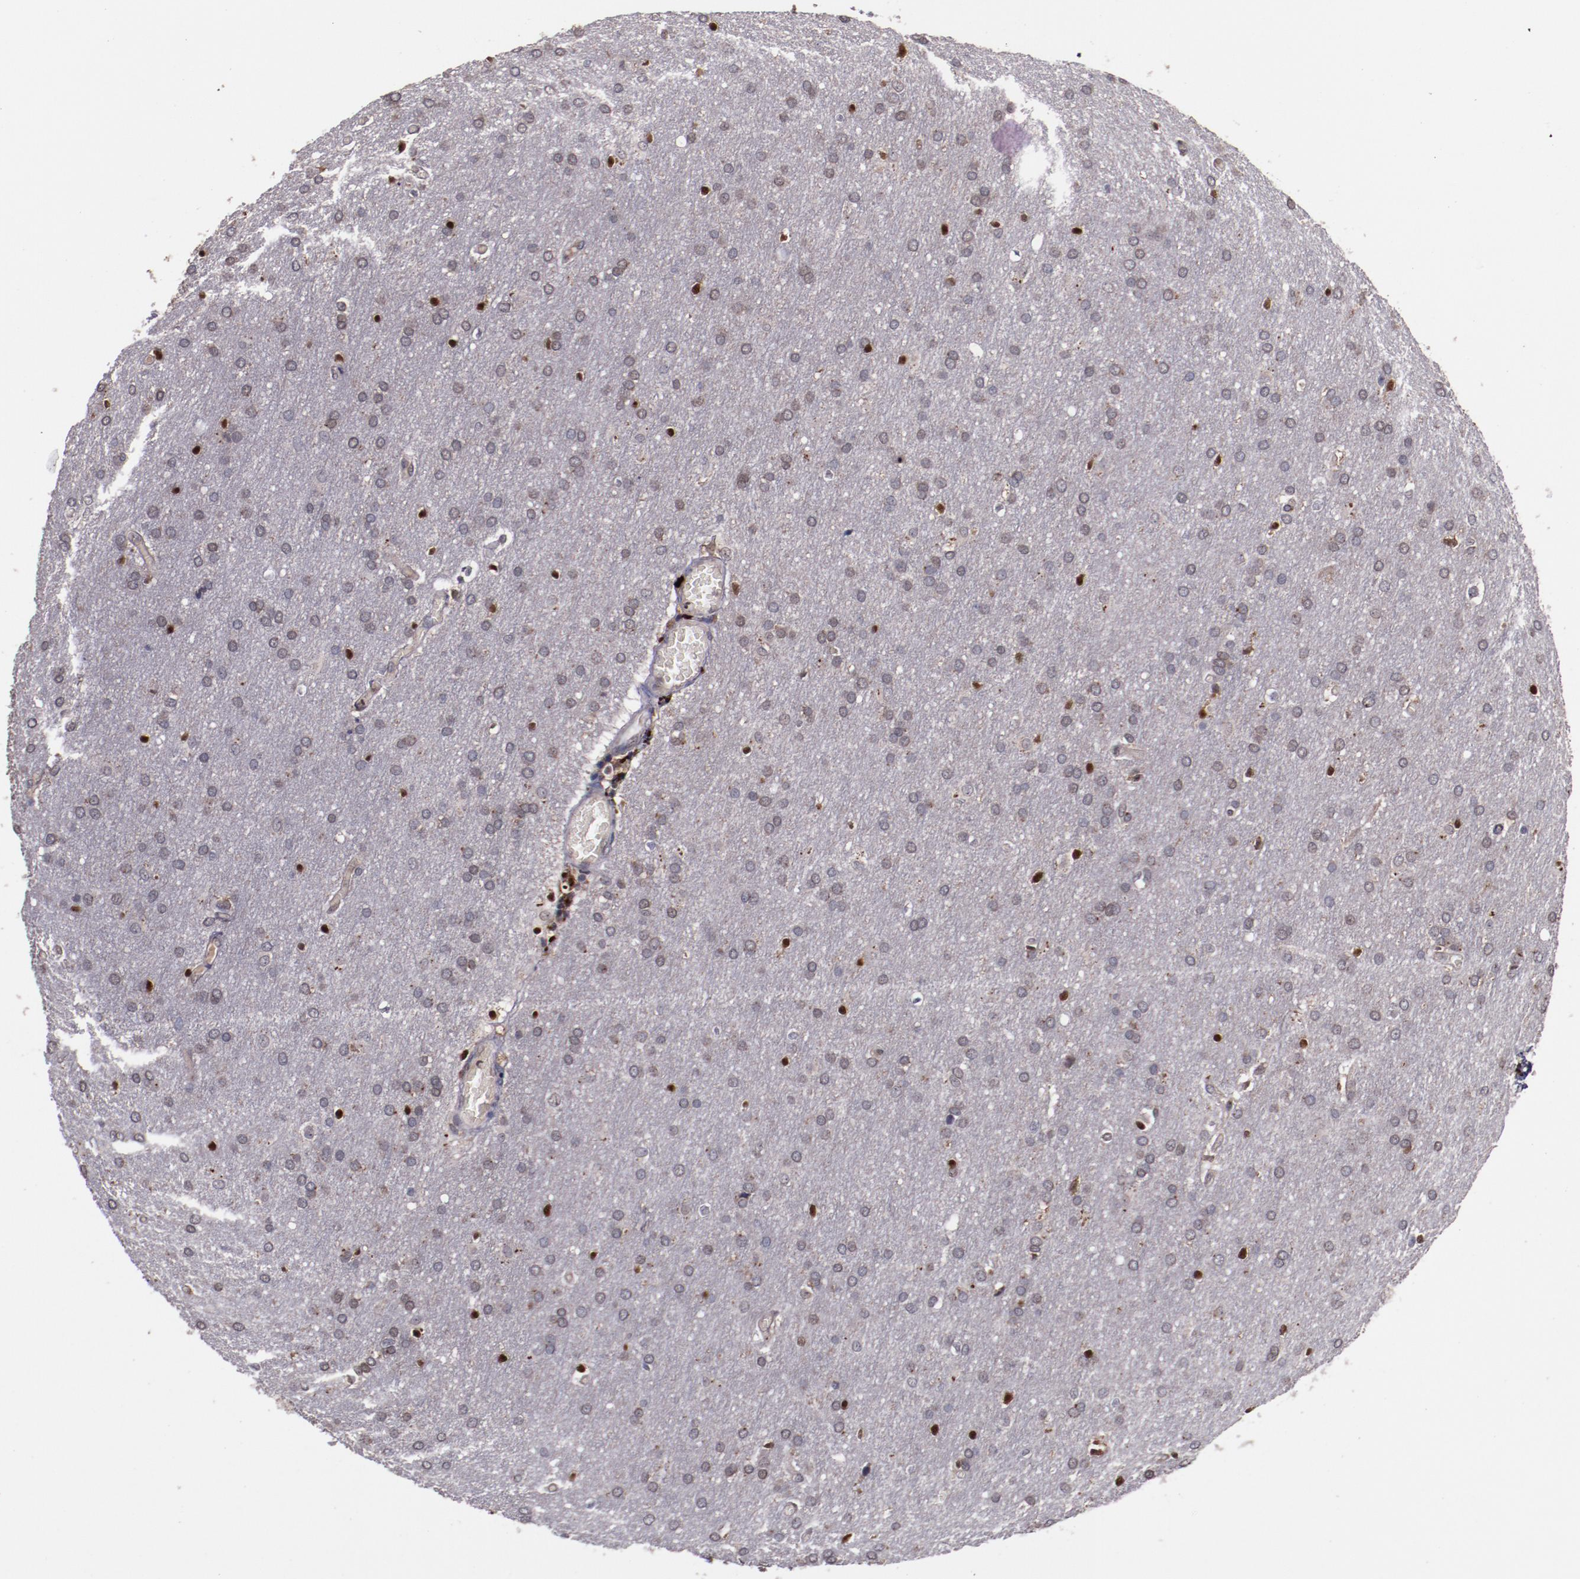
{"staining": {"intensity": "strong", "quantity": "<25%", "location": "nuclear"}, "tissue": "glioma", "cell_type": "Tumor cells", "image_type": "cancer", "snomed": [{"axis": "morphology", "description": "Glioma, malignant, Low grade"}, {"axis": "topography", "description": "Brain"}], "caption": "The histopathology image exhibits a brown stain indicating the presence of a protein in the nuclear of tumor cells in glioma.", "gene": "CHEK2", "patient": {"sex": "female", "age": 32}}